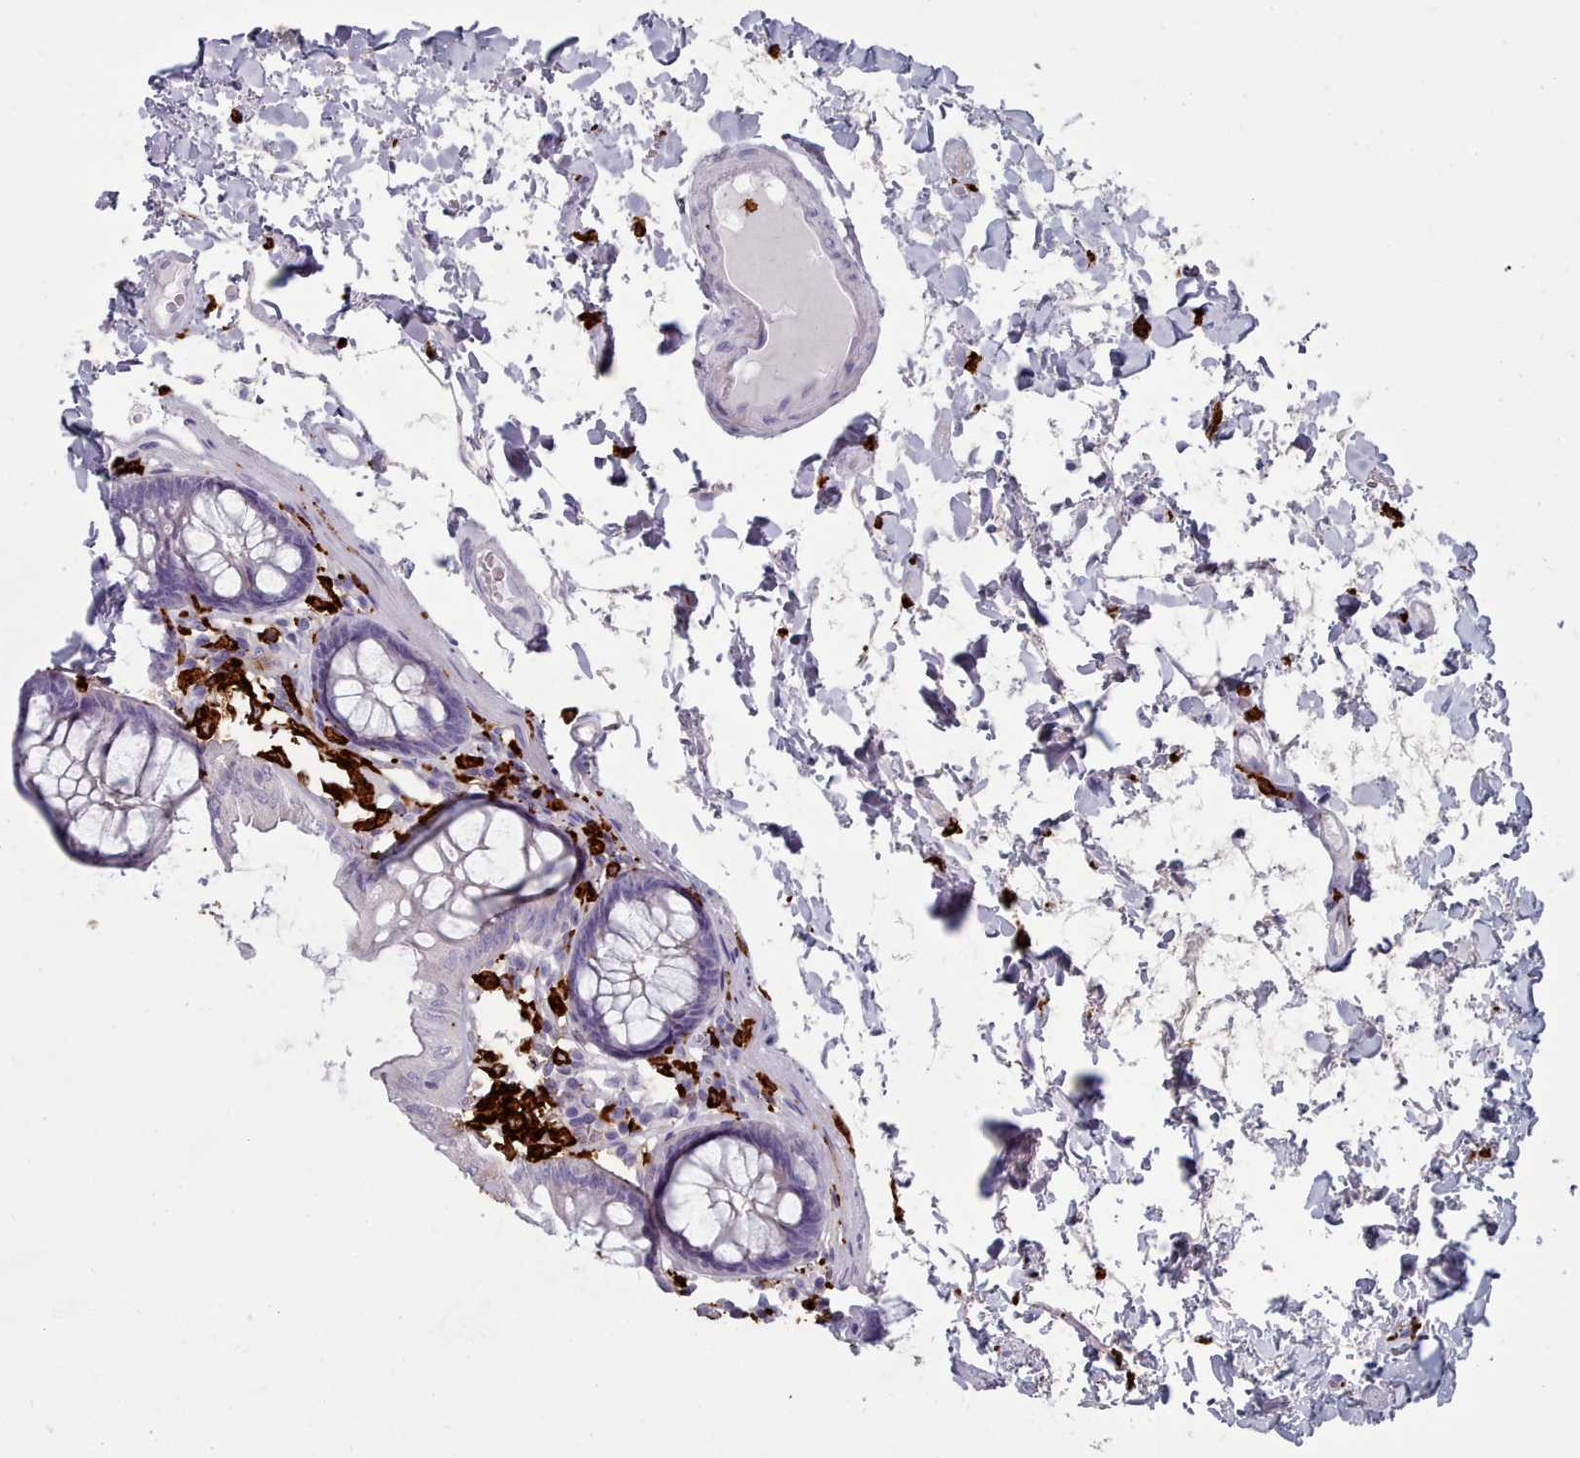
{"staining": {"intensity": "negative", "quantity": "none", "location": "none"}, "tissue": "colon", "cell_type": "Endothelial cells", "image_type": "normal", "snomed": [{"axis": "morphology", "description": "Normal tissue, NOS"}, {"axis": "topography", "description": "Colon"}], "caption": "High magnification brightfield microscopy of normal colon stained with DAB (3,3'-diaminobenzidine) (brown) and counterstained with hematoxylin (blue): endothelial cells show no significant positivity. Brightfield microscopy of immunohistochemistry stained with DAB (3,3'-diaminobenzidine) (brown) and hematoxylin (blue), captured at high magnification.", "gene": "AIF1", "patient": {"sex": "male", "age": 84}}